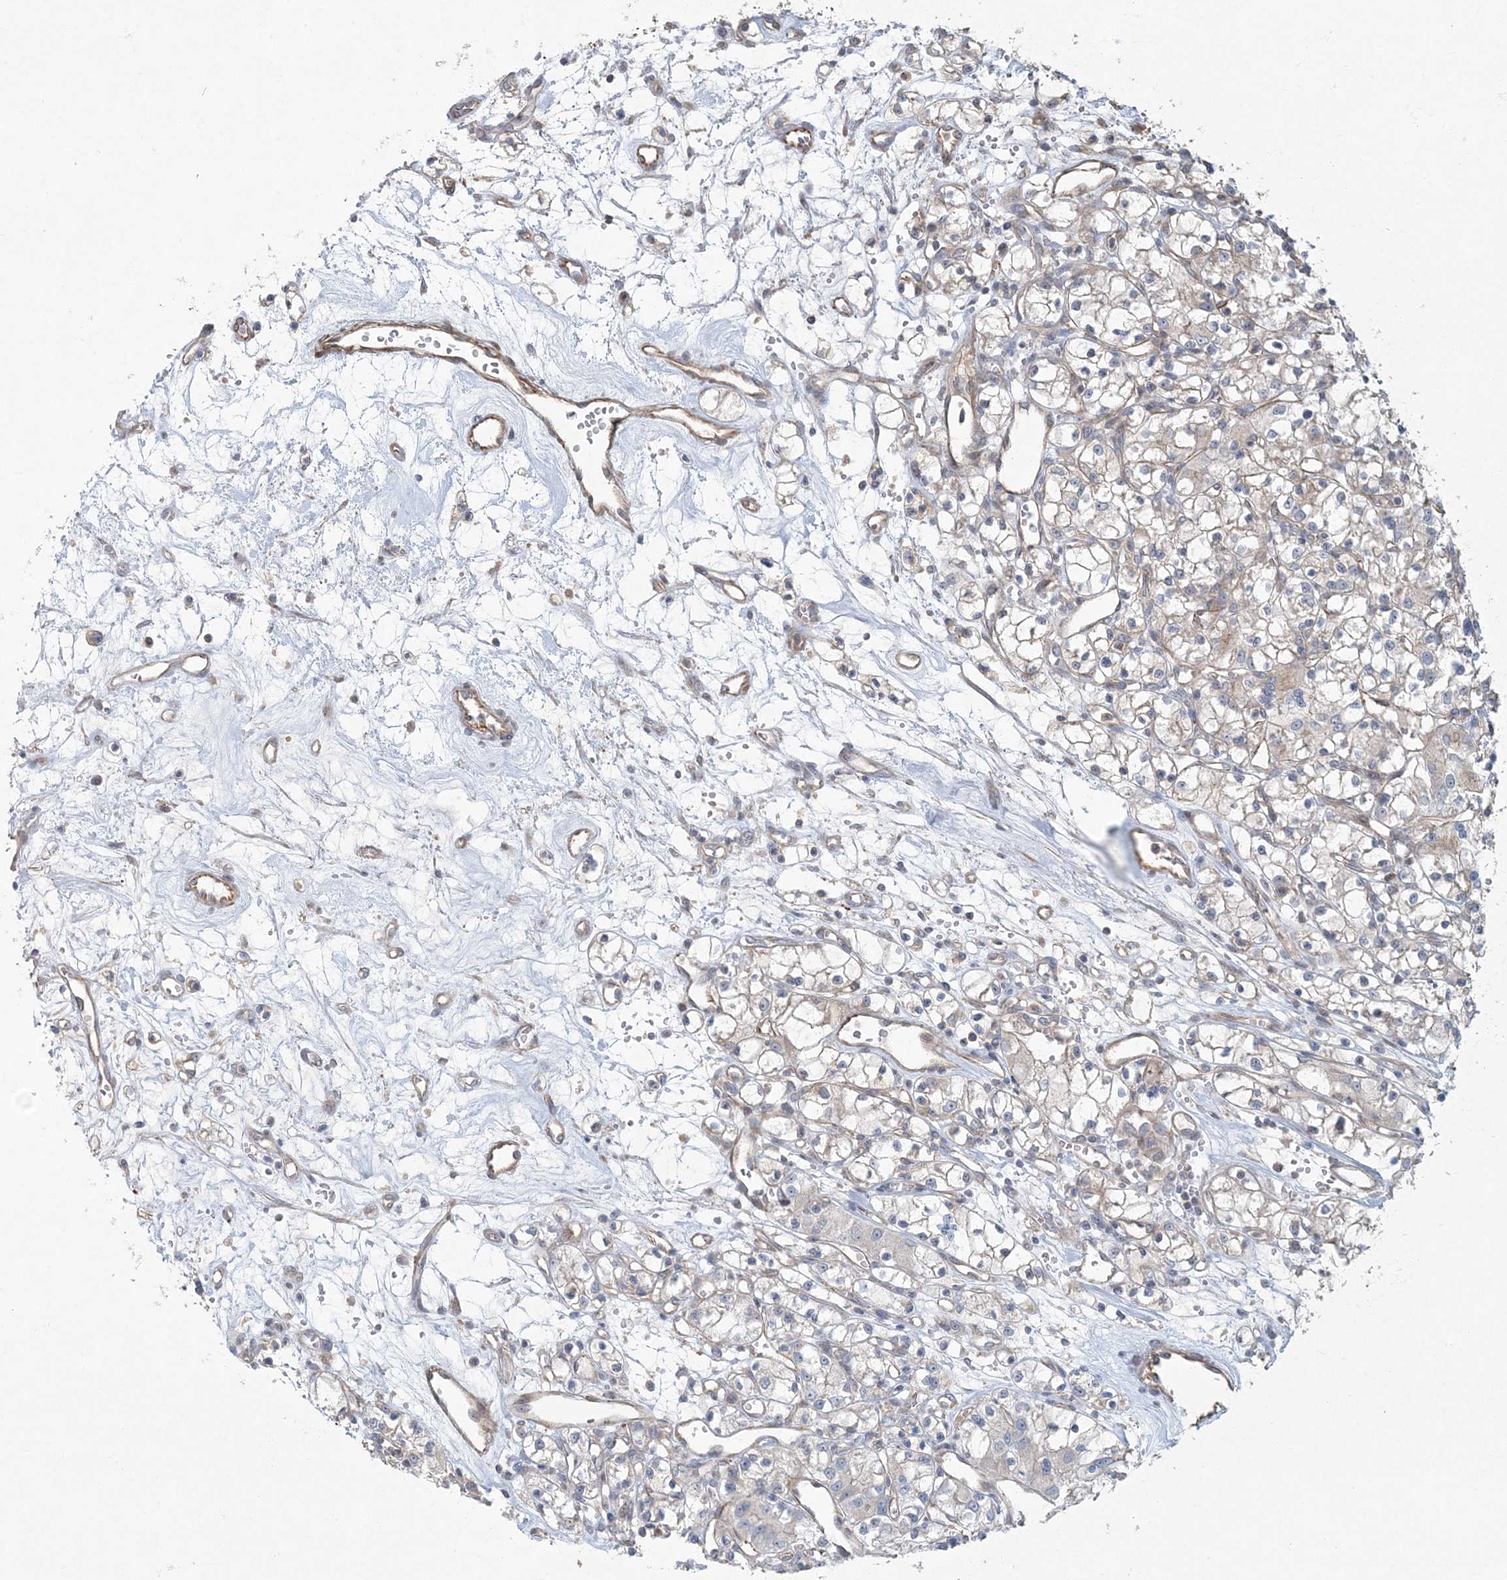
{"staining": {"intensity": "negative", "quantity": "none", "location": "none"}, "tissue": "renal cancer", "cell_type": "Tumor cells", "image_type": "cancer", "snomed": [{"axis": "morphology", "description": "Adenocarcinoma, NOS"}, {"axis": "topography", "description": "Kidney"}], "caption": "Tumor cells show no significant protein positivity in adenocarcinoma (renal).", "gene": "ARHGEF38", "patient": {"sex": "female", "age": 59}}